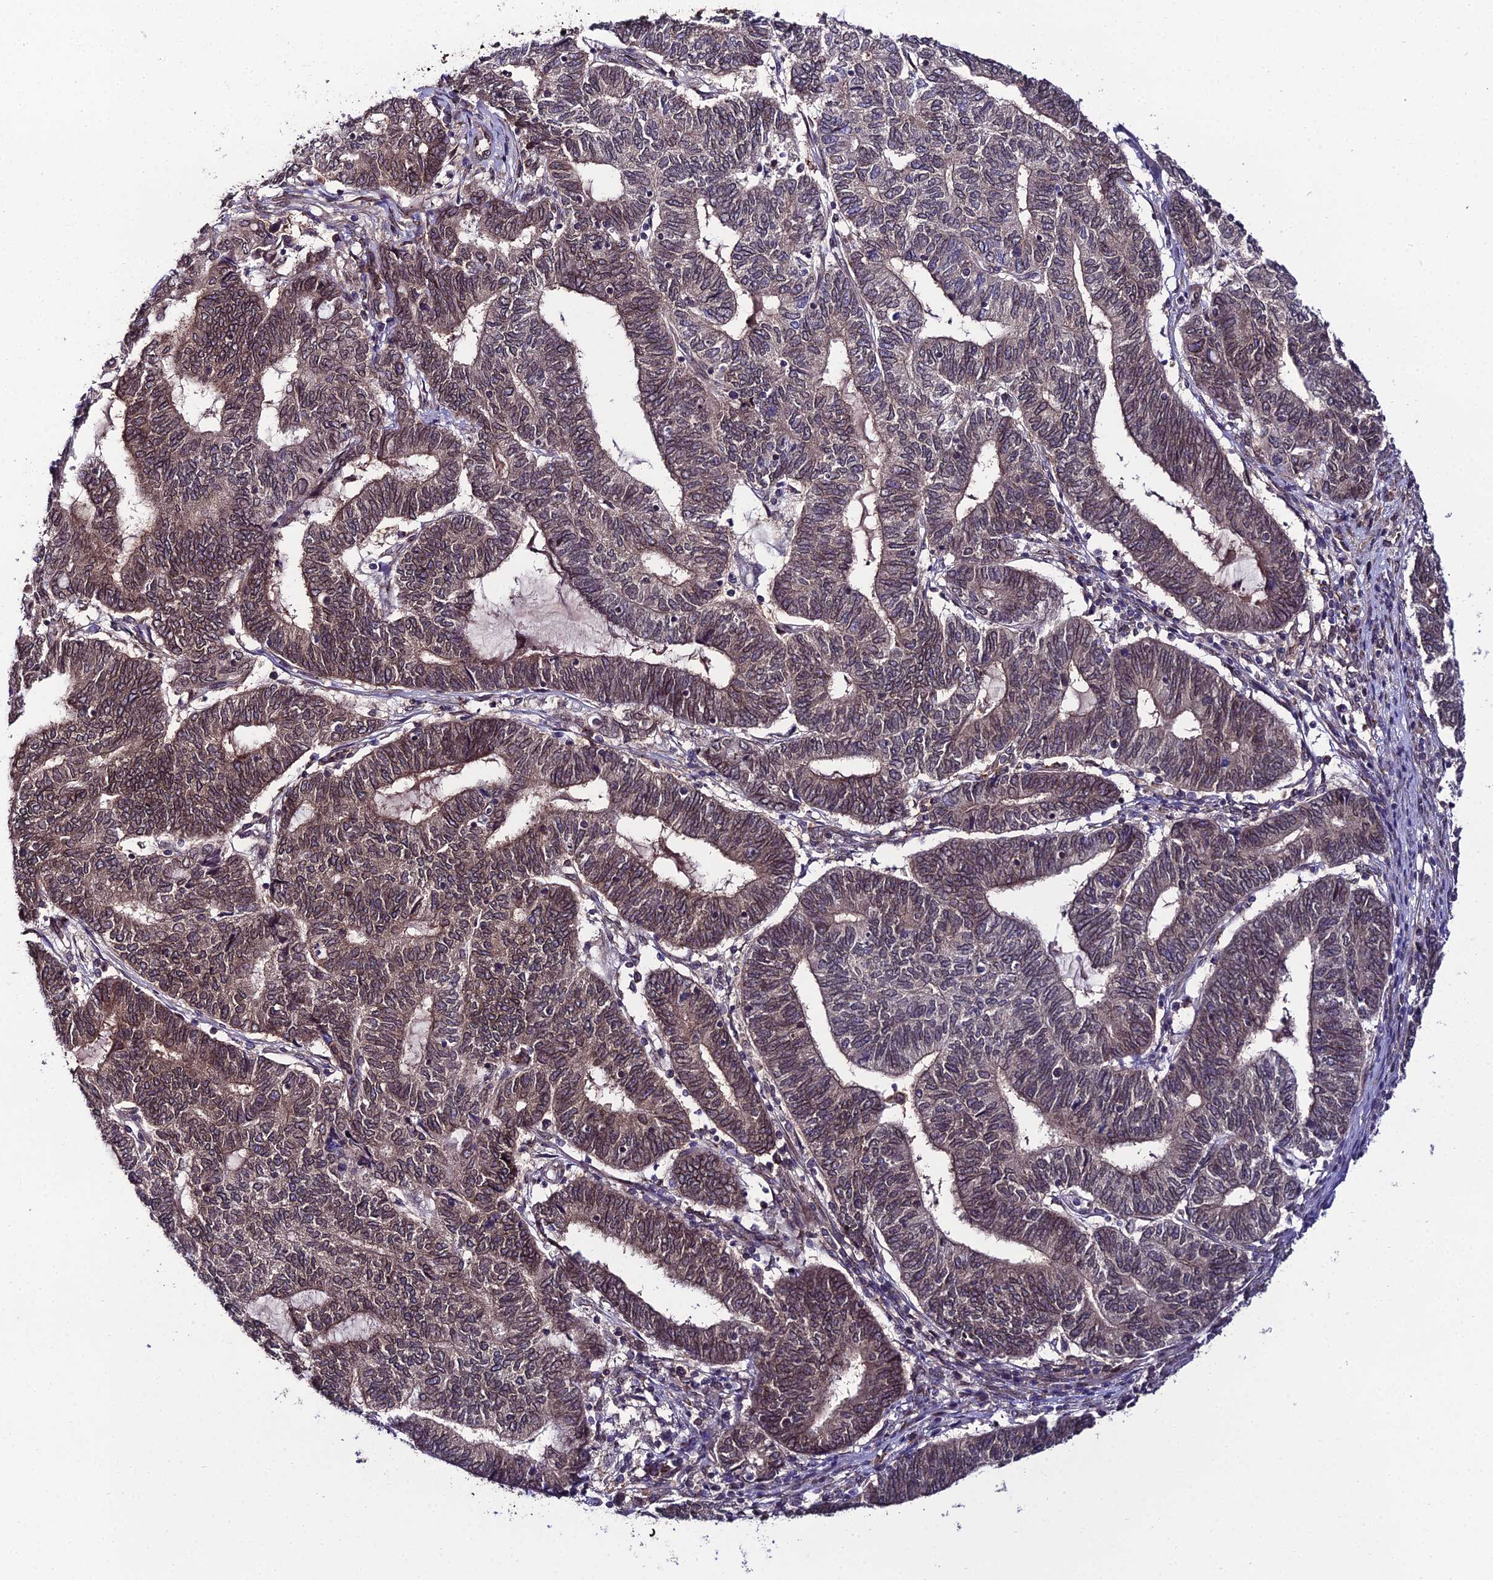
{"staining": {"intensity": "moderate", "quantity": ">75%", "location": "cytoplasmic/membranous,nuclear"}, "tissue": "endometrial cancer", "cell_type": "Tumor cells", "image_type": "cancer", "snomed": [{"axis": "morphology", "description": "Adenocarcinoma, NOS"}, {"axis": "topography", "description": "Uterus"}, {"axis": "topography", "description": "Endometrium"}], "caption": "Endometrial cancer (adenocarcinoma) stained for a protein exhibits moderate cytoplasmic/membranous and nuclear positivity in tumor cells.", "gene": "DDX19A", "patient": {"sex": "female", "age": 70}}